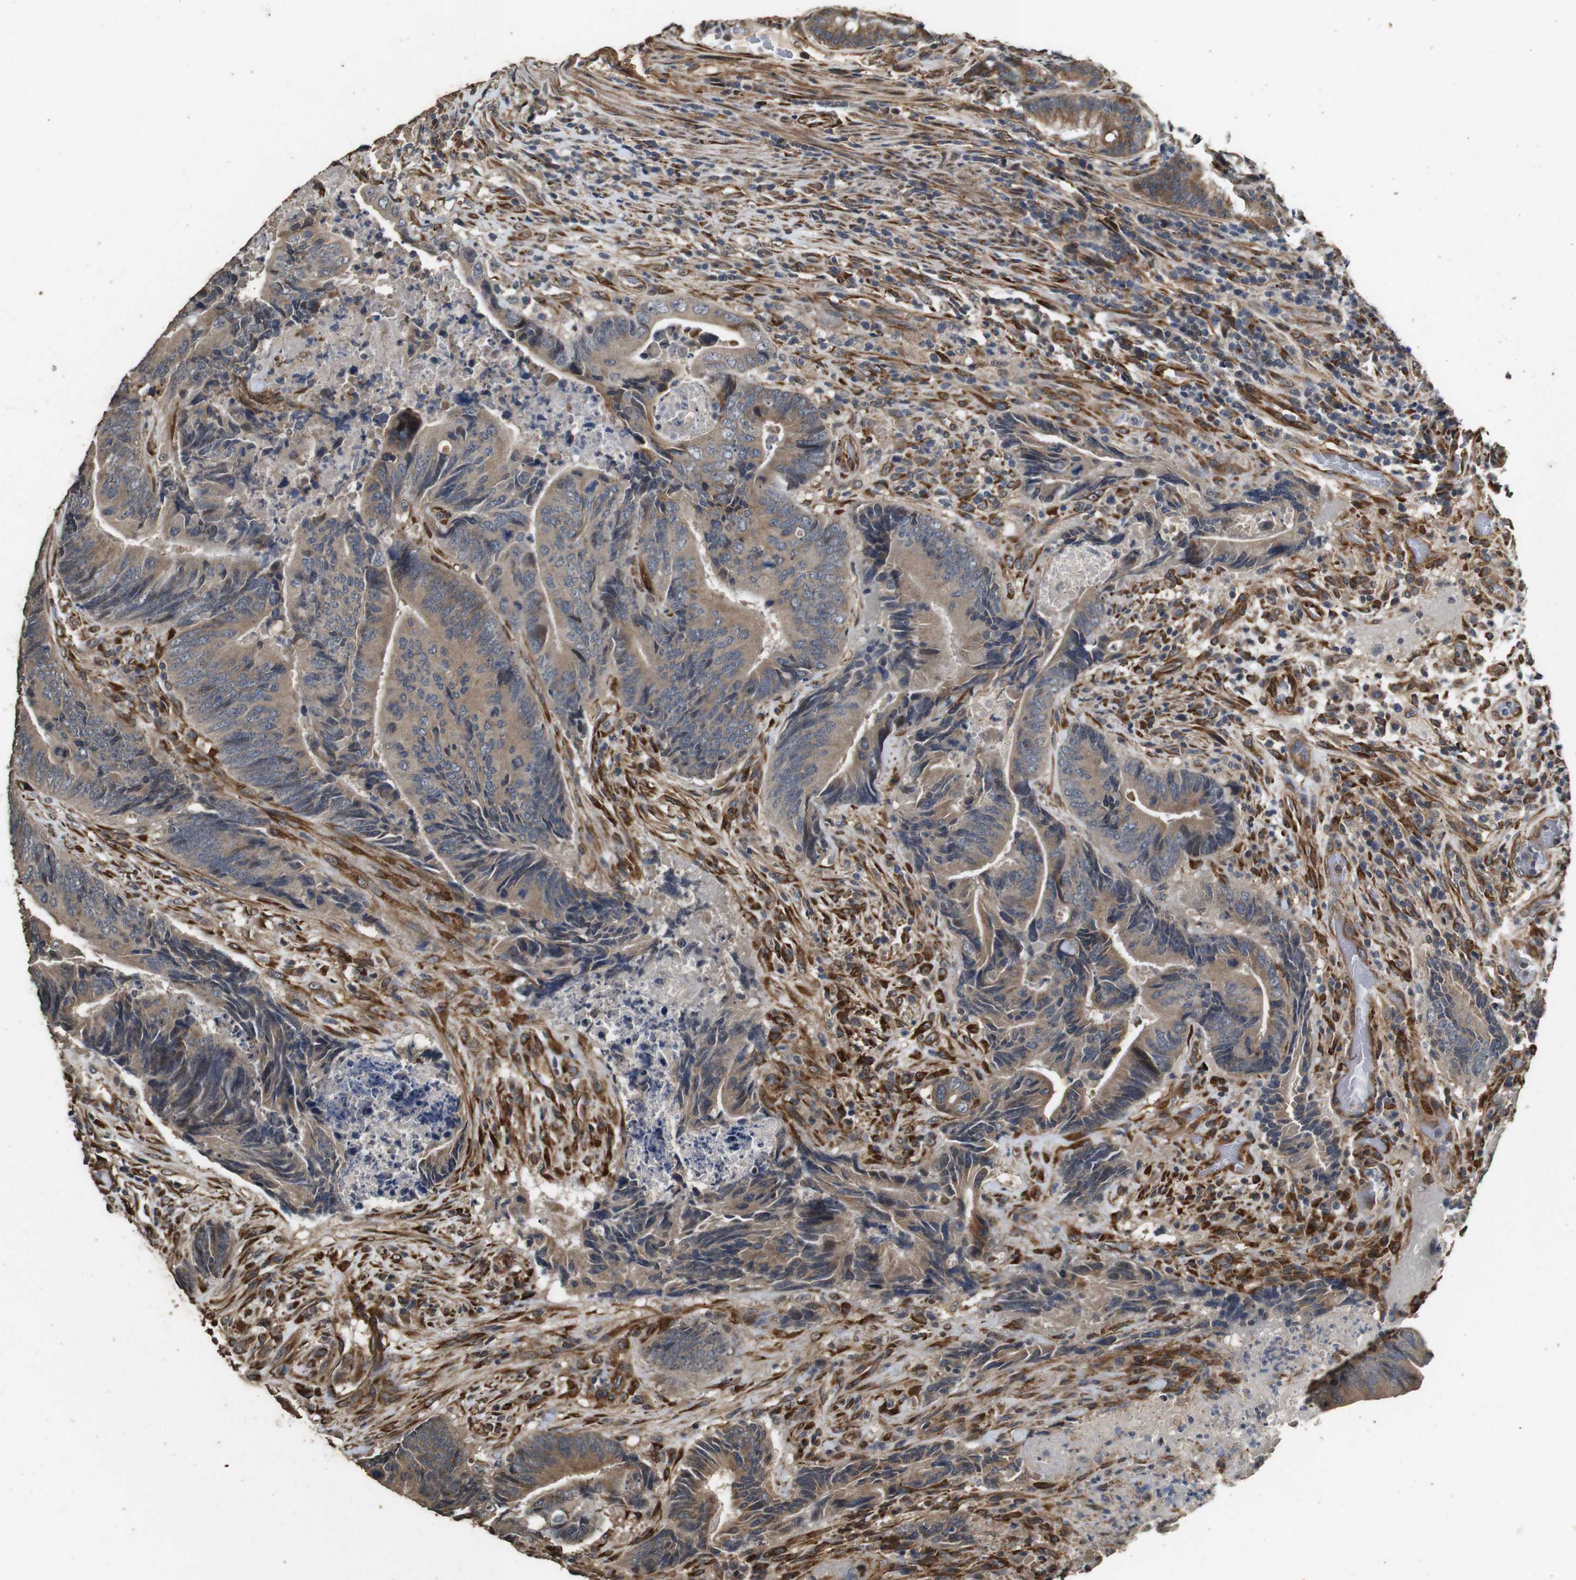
{"staining": {"intensity": "moderate", "quantity": ">75%", "location": "cytoplasmic/membranous"}, "tissue": "colorectal cancer", "cell_type": "Tumor cells", "image_type": "cancer", "snomed": [{"axis": "morphology", "description": "Normal tissue, NOS"}, {"axis": "morphology", "description": "Adenocarcinoma, NOS"}, {"axis": "topography", "description": "Colon"}], "caption": "Protein staining demonstrates moderate cytoplasmic/membranous positivity in approximately >75% of tumor cells in adenocarcinoma (colorectal).", "gene": "CNPY4", "patient": {"sex": "male", "age": 56}}